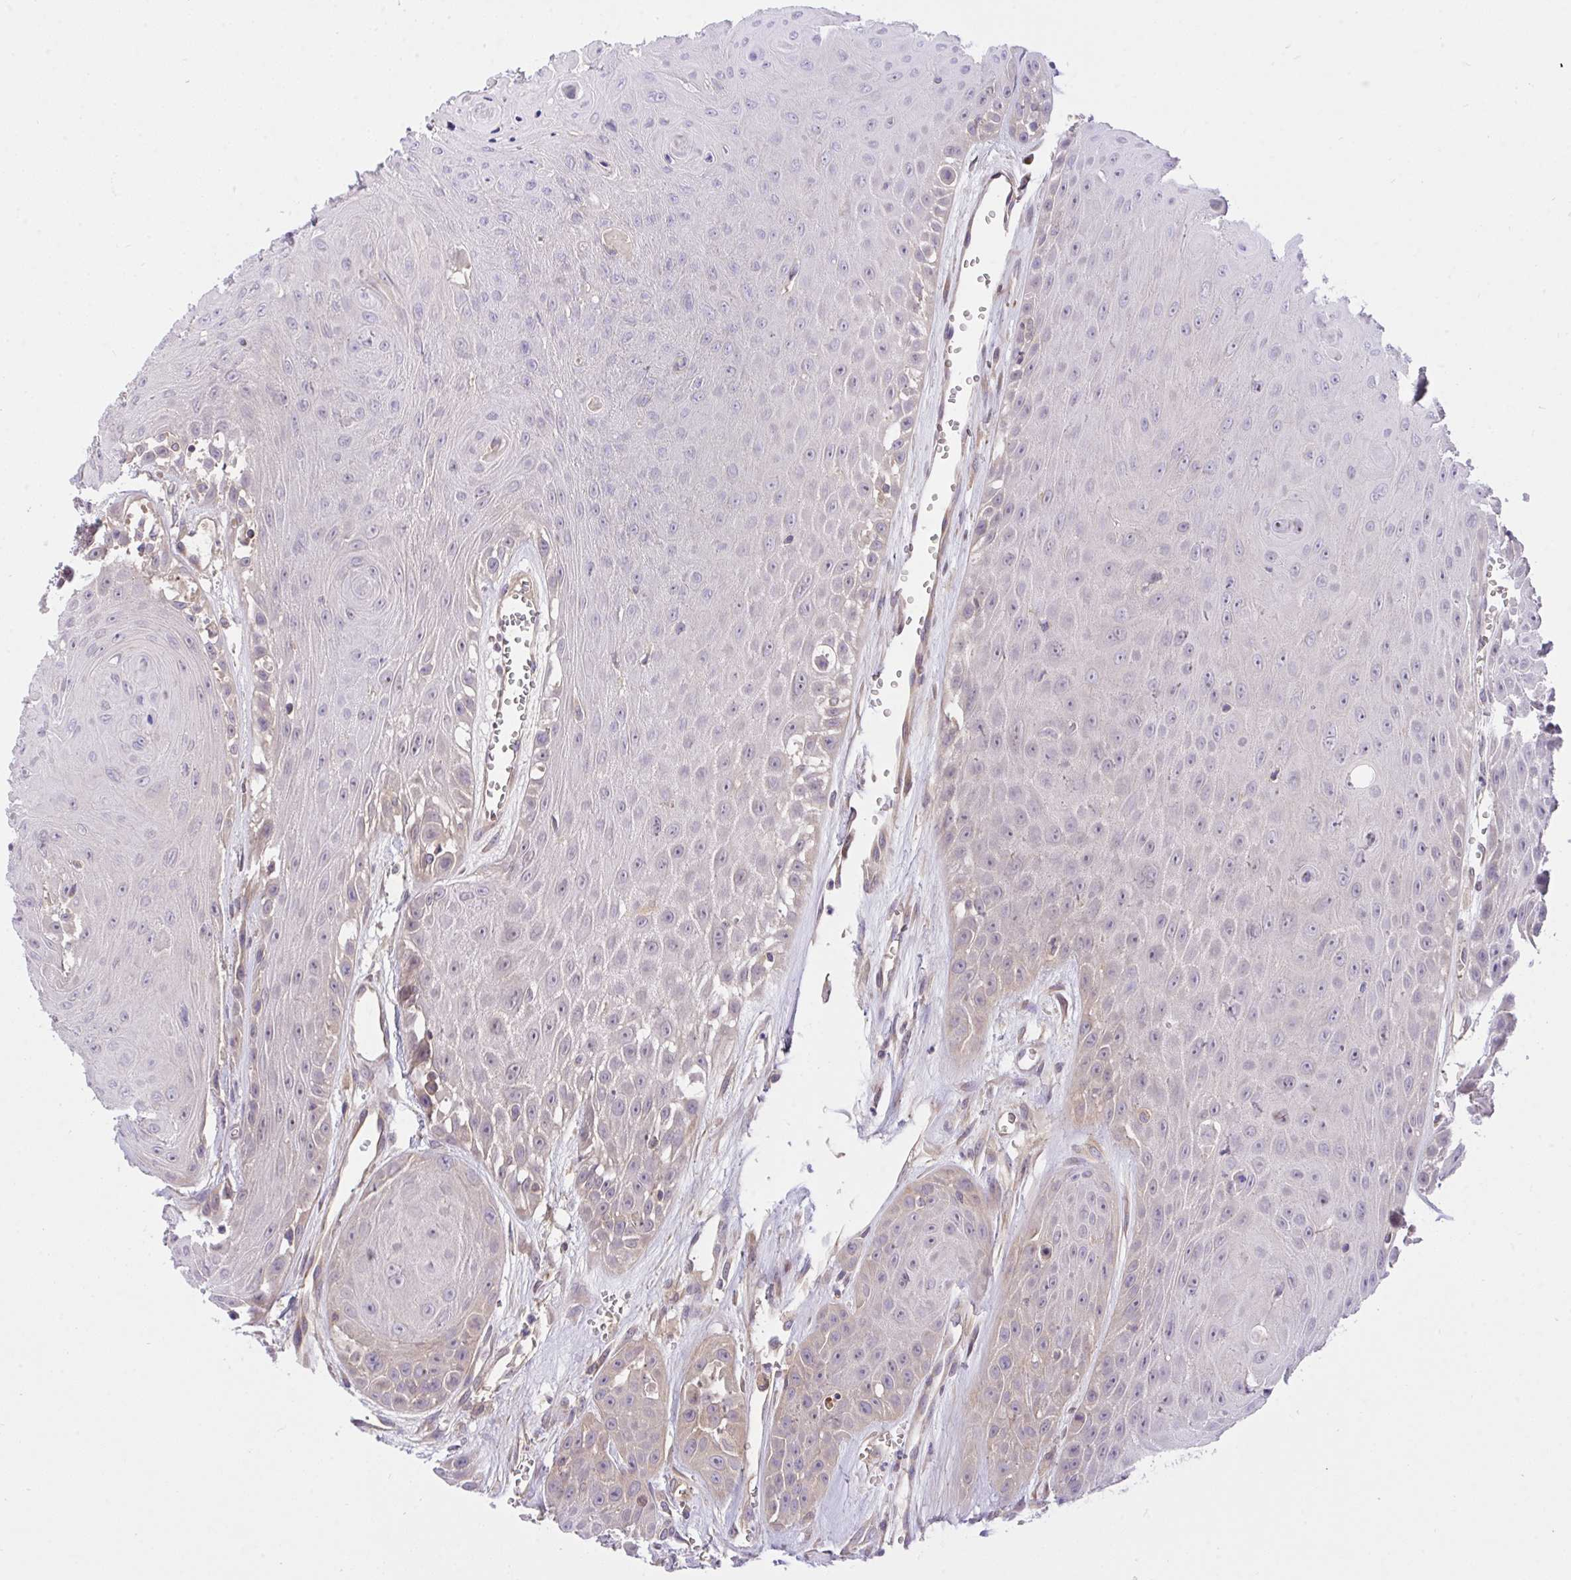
{"staining": {"intensity": "weak", "quantity": "<25%", "location": "cytoplasmic/membranous"}, "tissue": "head and neck cancer", "cell_type": "Tumor cells", "image_type": "cancer", "snomed": [{"axis": "morphology", "description": "Squamous cell carcinoma, NOS"}, {"axis": "topography", "description": "Oral tissue"}, {"axis": "topography", "description": "Head-Neck"}], "caption": "Tumor cells are negative for brown protein staining in head and neck cancer.", "gene": "TLN2", "patient": {"sex": "male", "age": 81}}